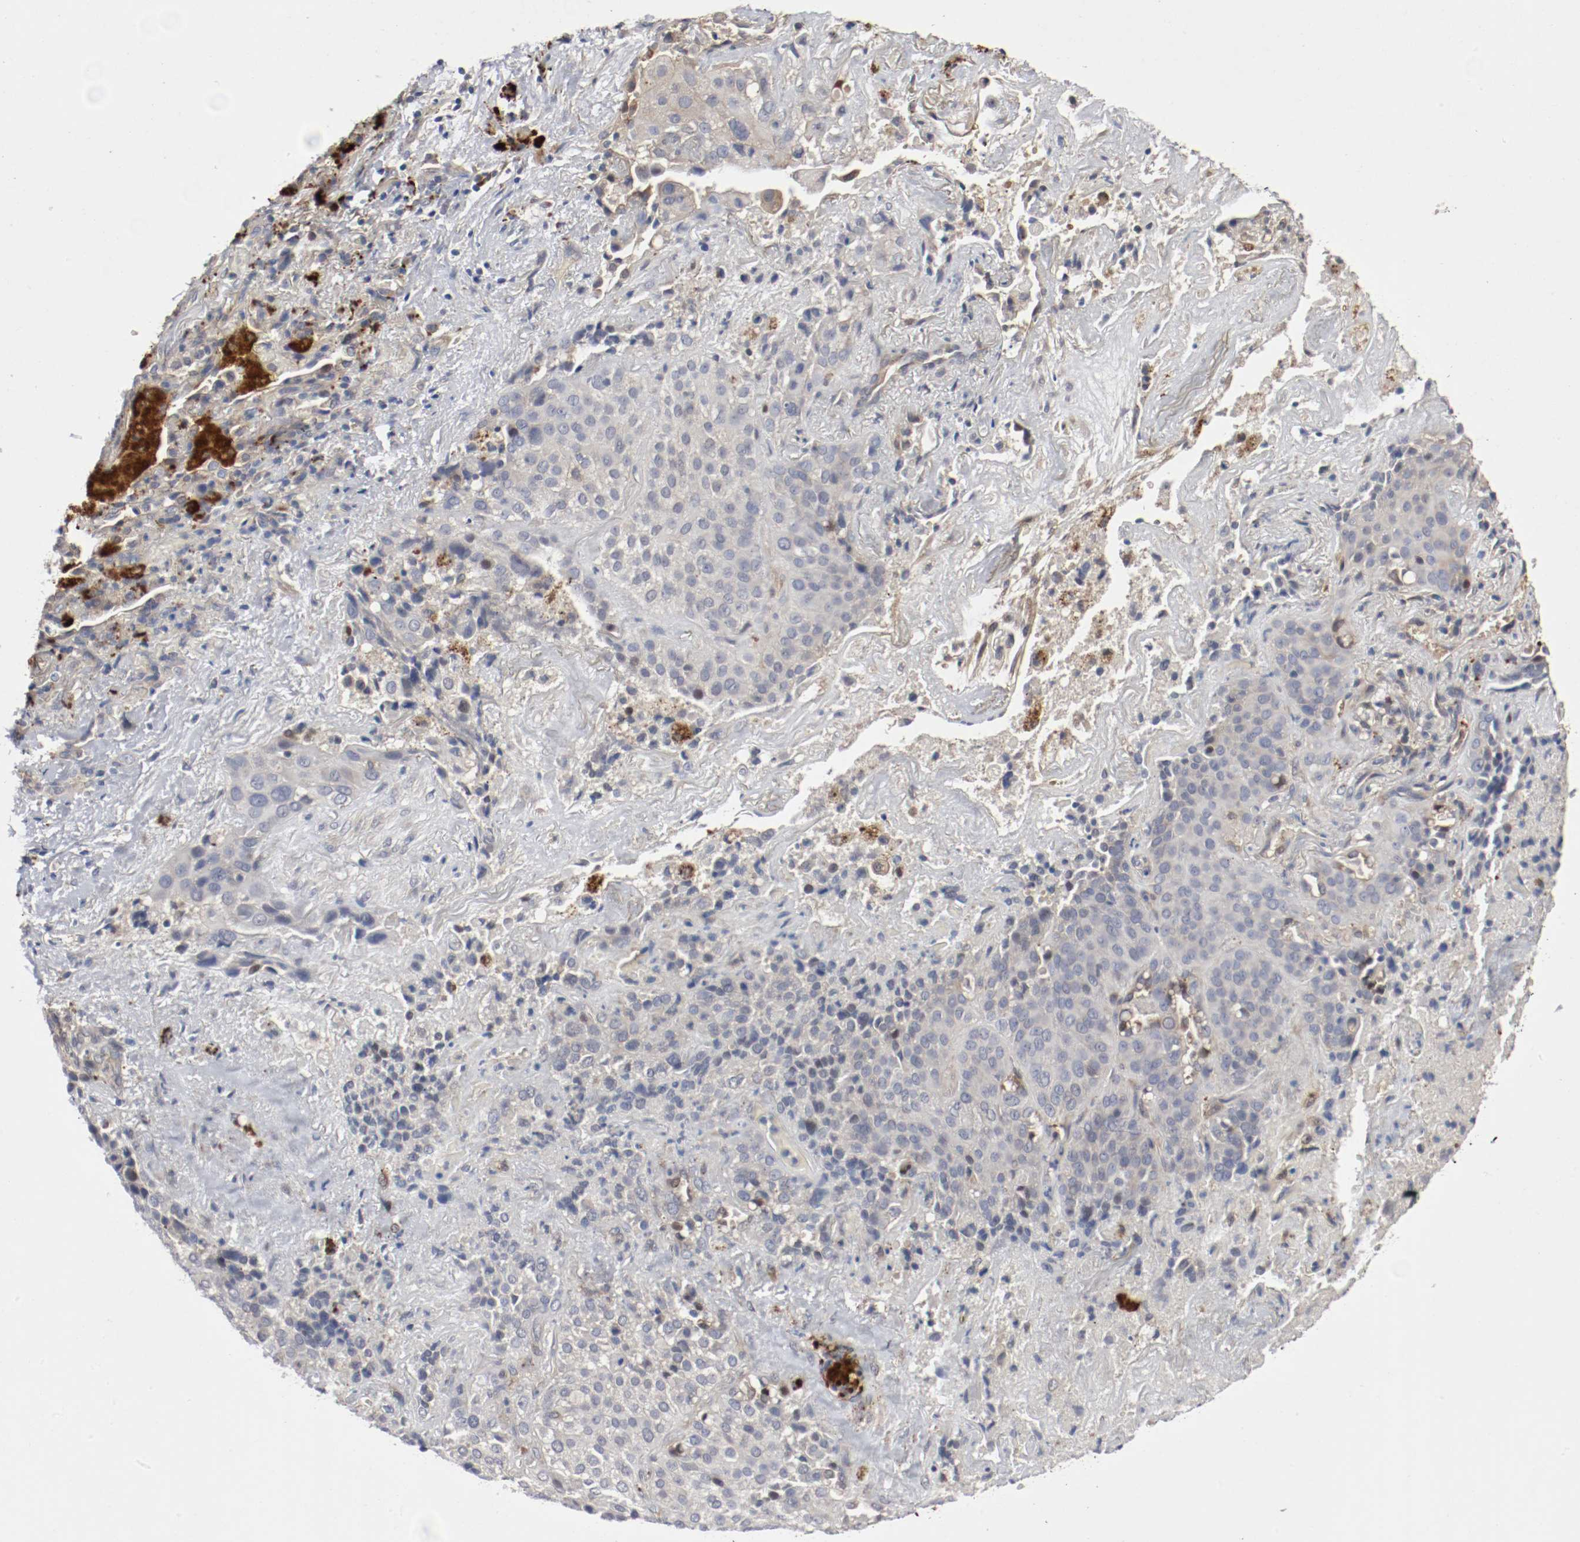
{"staining": {"intensity": "weak", "quantity": "<25%", "location": "cytoplasmic/membranous"}, "tissue": "lung cancer", "cell_type": "Tumor cells", "image_type": "cancer", "snomed": [{"axis": "morphology", "description": "Squamous cell carcinoma, NOS"}, {"axis": "topography", "description": "Lung"}], "caption": "Histopathology image shows no protein staining in tumor cells of lung squamous cell carcinoma tissue.", "gene": "REN", "patient": {"sex": "male", "age": 54}}